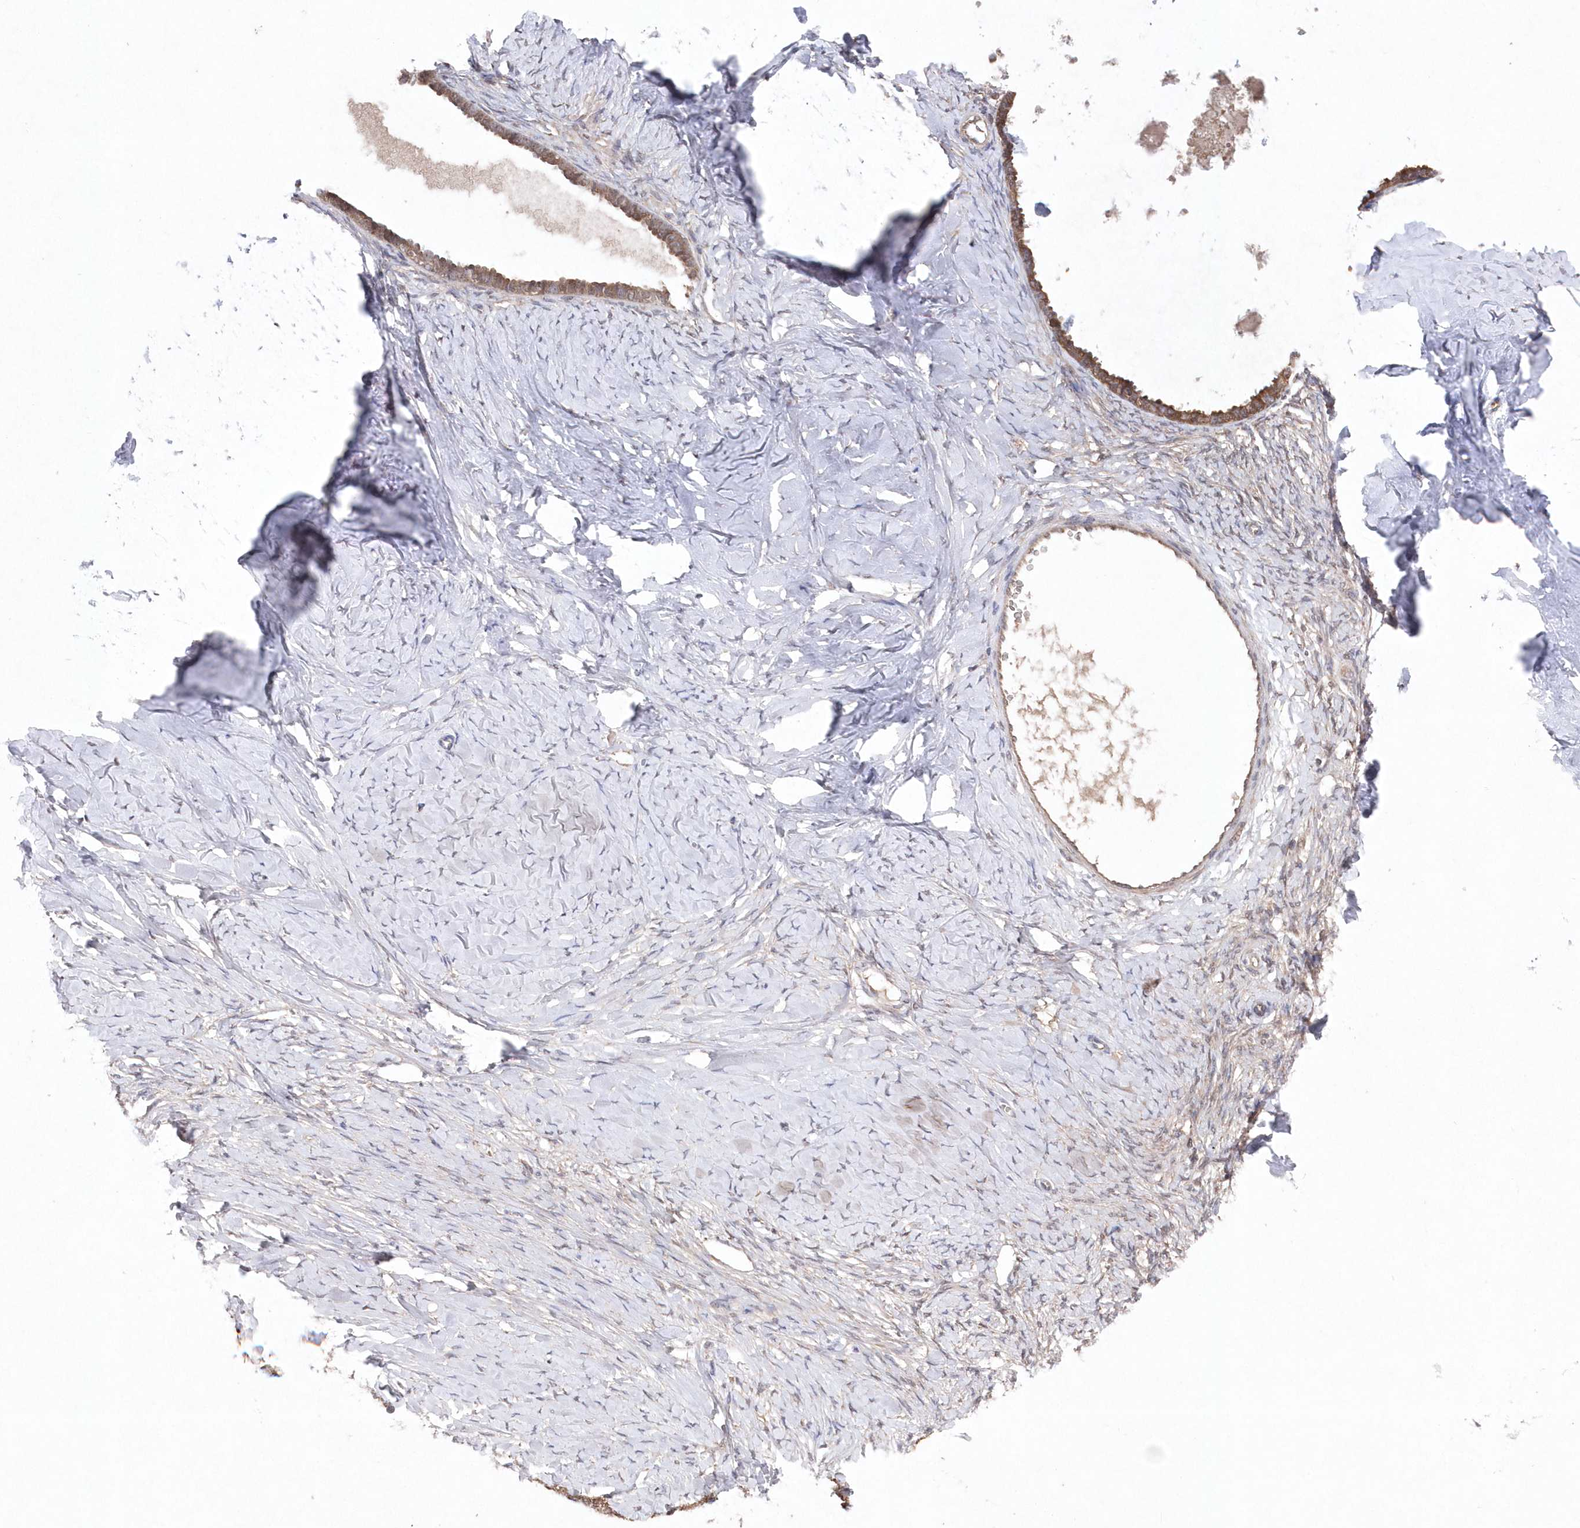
{"staining": {"intensity": "moderate", "quantity": ">75%", "location": "cytoplasmic/membranous"}, "tissue": "ovarian cancer", "cell_type": "Tumor cells", "image_type": "cancer", "snomed": [{"axis": "morphology", "description": "Cystadenocarcinoma, serous, NOS"}, {"axis": "topography", "description": "Ovary"}], "caption": "This micrograph demonstrates immunohistochemistry staining of human ovarian serous cystadenocarcinoma, with medium moderate cytoplasmic/membranous positivity in approximately >75% of tumor cells.", "gene": "ASNSD1", "patient": {"sex": "female", "age": 79}}